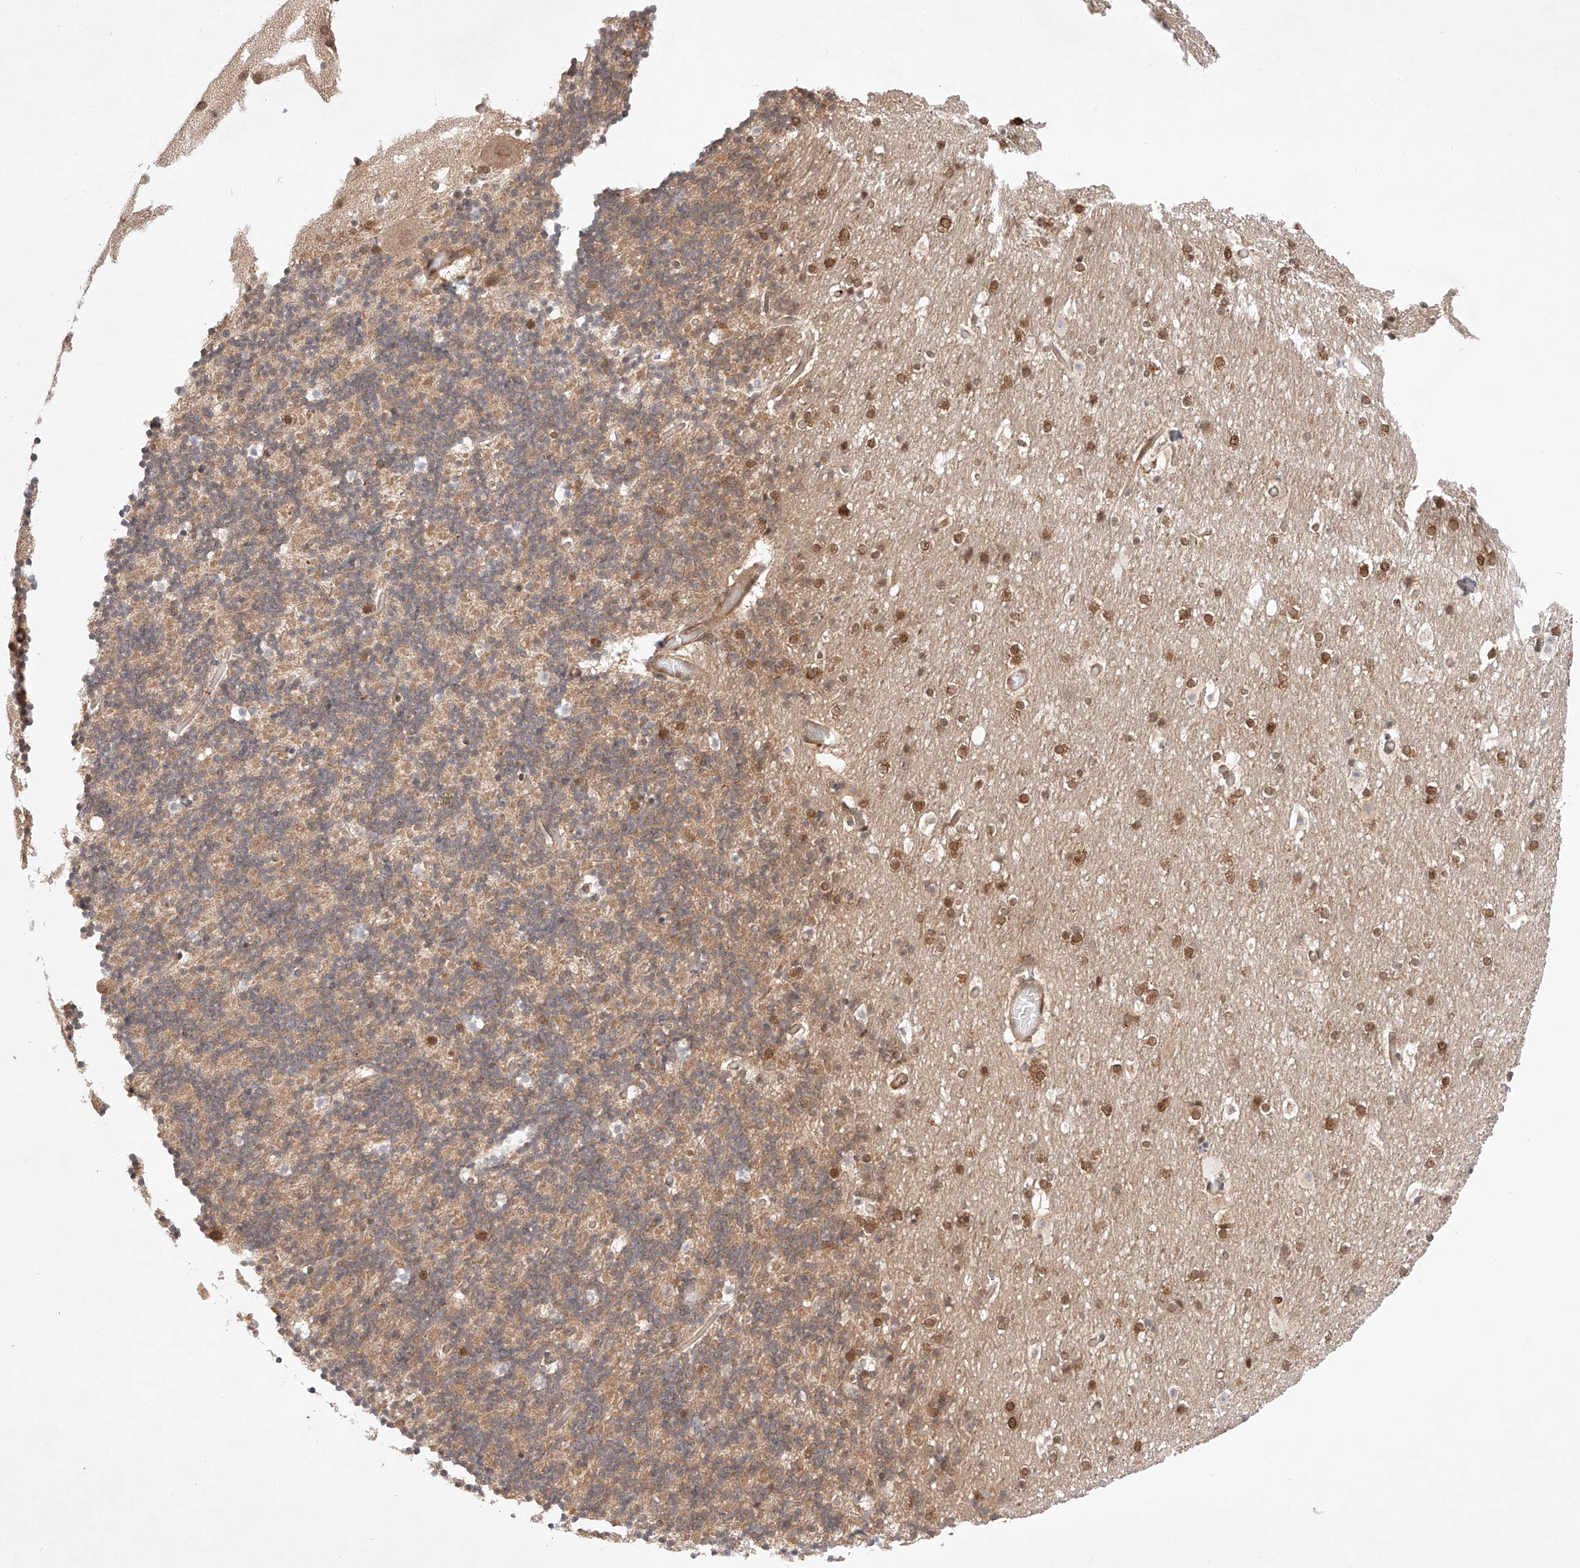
{"staining": {"intensity": "moderate", "quantity": "25%-75%", "location": "cytoplasmic/membranous"}, "tissue": "cerebellum", "cell_type": "Cells in granular layer", "image_type": "normal", "snomed": [{"axis": "morphology", "description": "Normal tissue, NOS"}, {"axis": "topography", "description": "Cerebellum"}], "caption": "IHC (DAB (3,3'-diaminobenzidine)) staining of benign cerebellum reveals moderate cytoplasmic/membranous protein staining in approximately 25%-75% of cells in granular layer. The staining was performed using DAB (3,3'-diaminobenzidine), with brown indicating positive protein expression. Nuclei are stained blue with hematoxylin.", "gene": "ZNF124", "patient": {"sex": "male", "age": 57}}